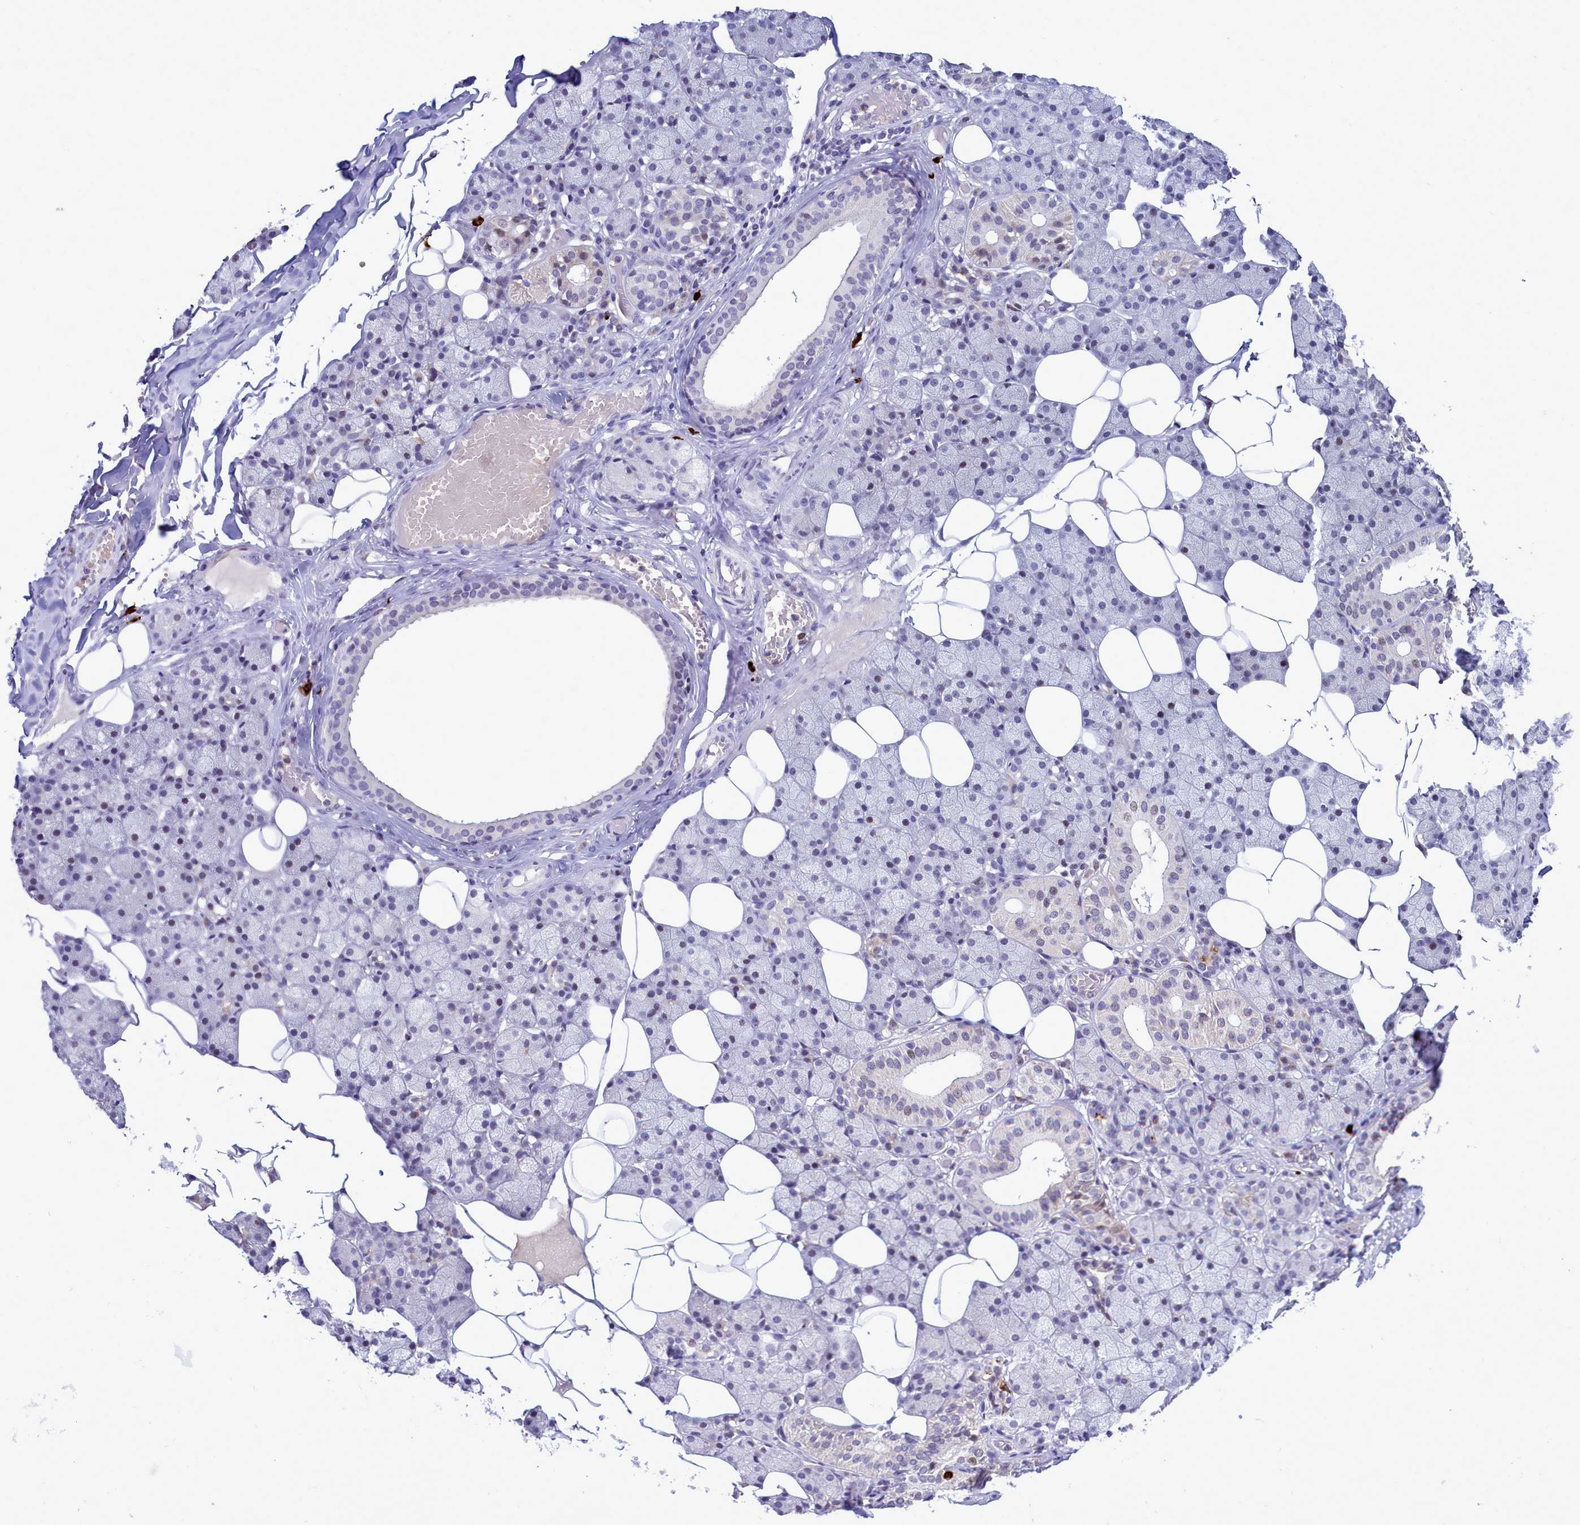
{"staining": {"intensity": "negative", "quantity": "none", "location": "none"}, "tissue": "salivary gland", "cell_type": "Glandular cells", "image_type": "normal", "snomed": [{"axis": "morphology", "description": "Normal tissue, NOS"}, {"axis": "topography", "description": "Salivary gland"}], "caption": "DAB immunohistochemical staining of unremarkable salivary gland shows no significant staining in glandular cells. (DAB (3,3'-diaminobenzidine) IHC with hematoxylin counter stain).", "gene": "POM121L2", "patient": {"sex": "female", "age": 33}}